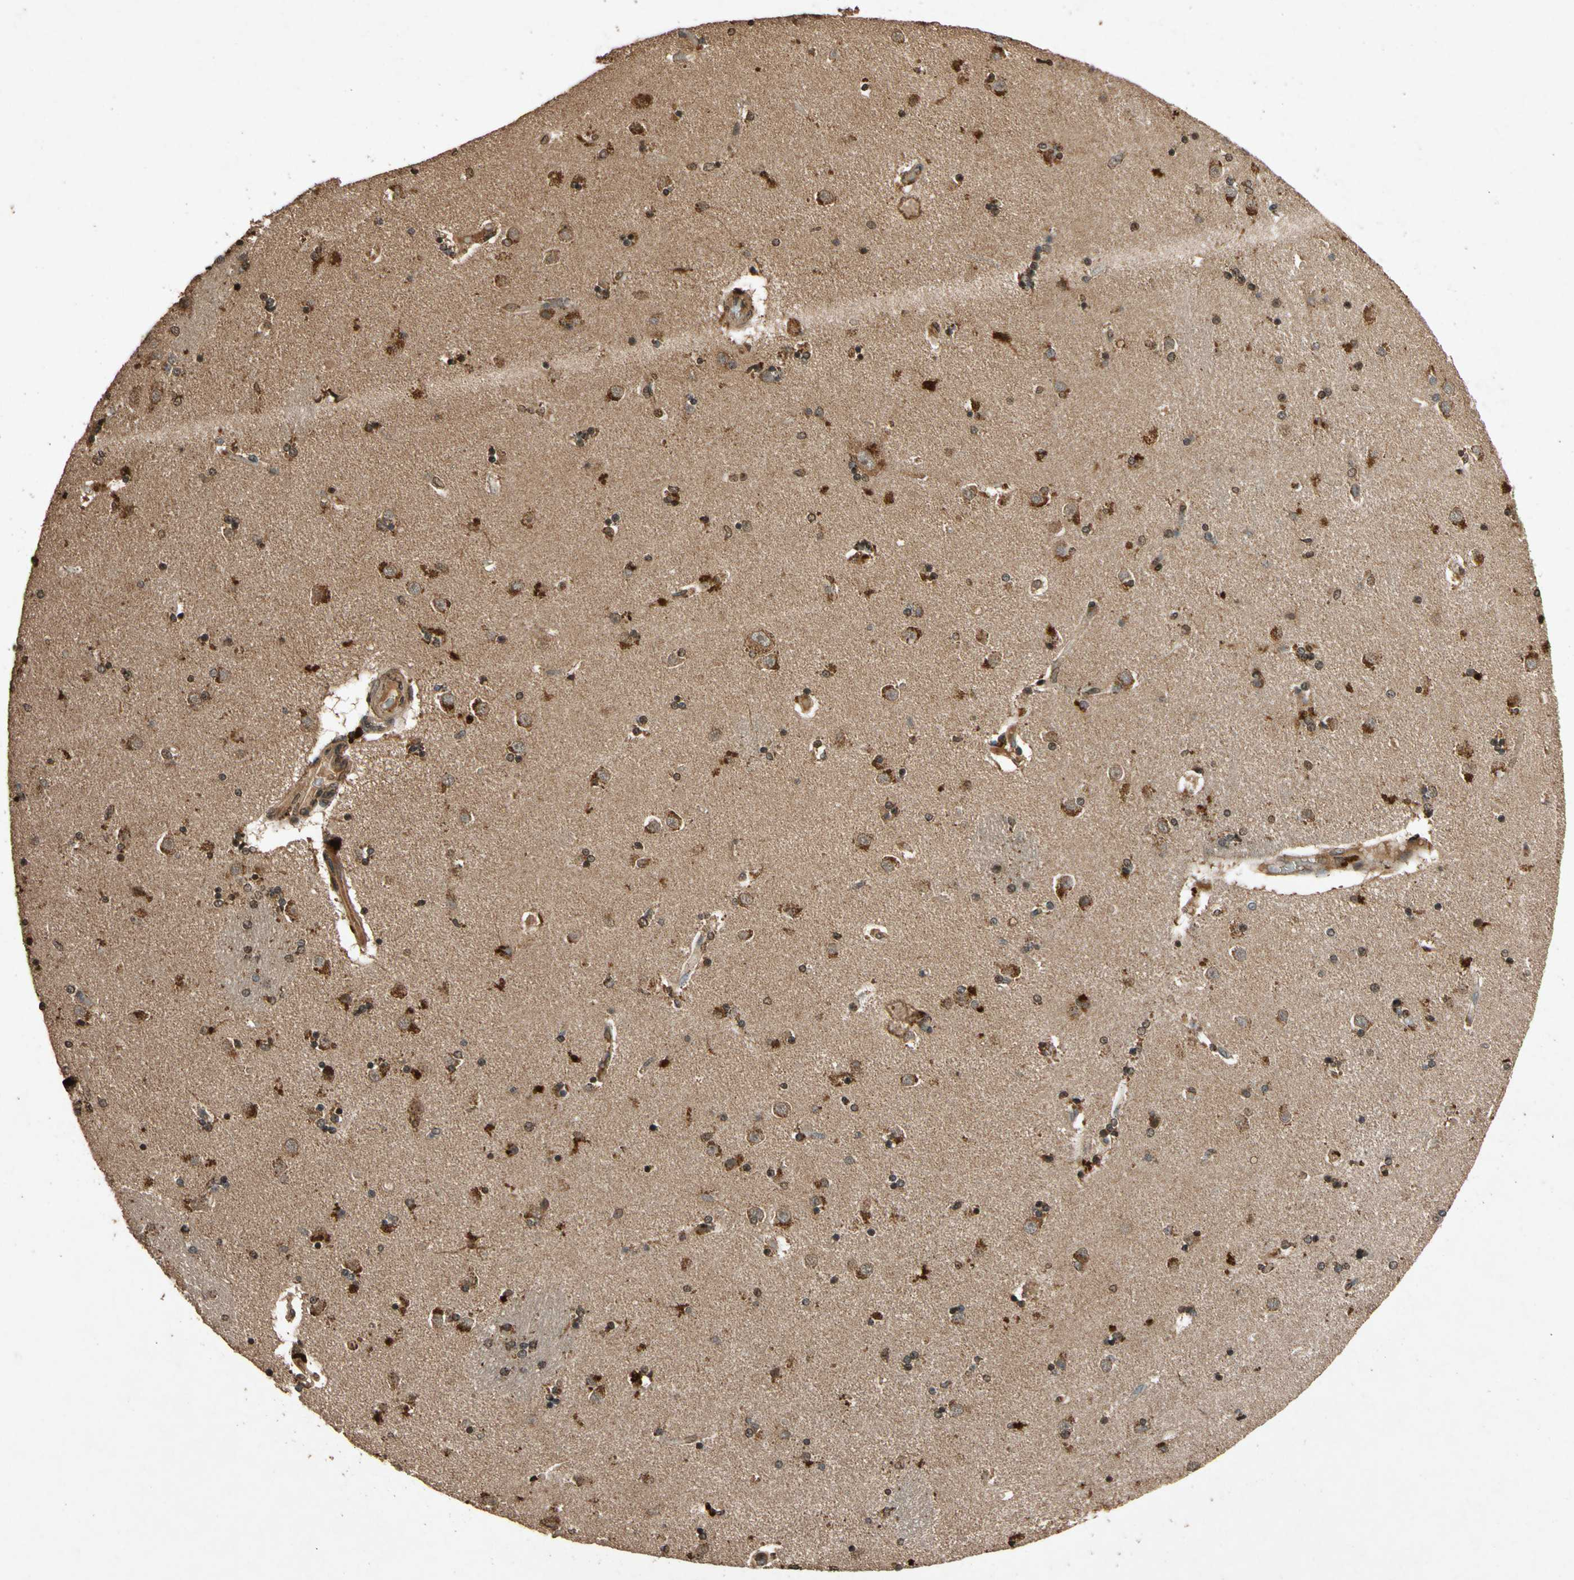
{"staining": {"intensity": "strong", "quantity": ">75%", "location": "cytoplasmic/membranous,nuclear"}, "tissue": "caudate", "cell_type": "Glial cells", "image_type": "normal", "snomed": [{"axis": "morphology", "description": "Normal tissue, NOS"}, {"axis": "topography", "description": "Lateral ventricle wall"}], "caption": "Protein expression analysis of unremarkable caudate reveals strong cytoplasmic/membranous,nuclear expression in approximately >75% of glial cells.", "gene": "TXN2", "patient": {"sex": "female", "age": 54}}